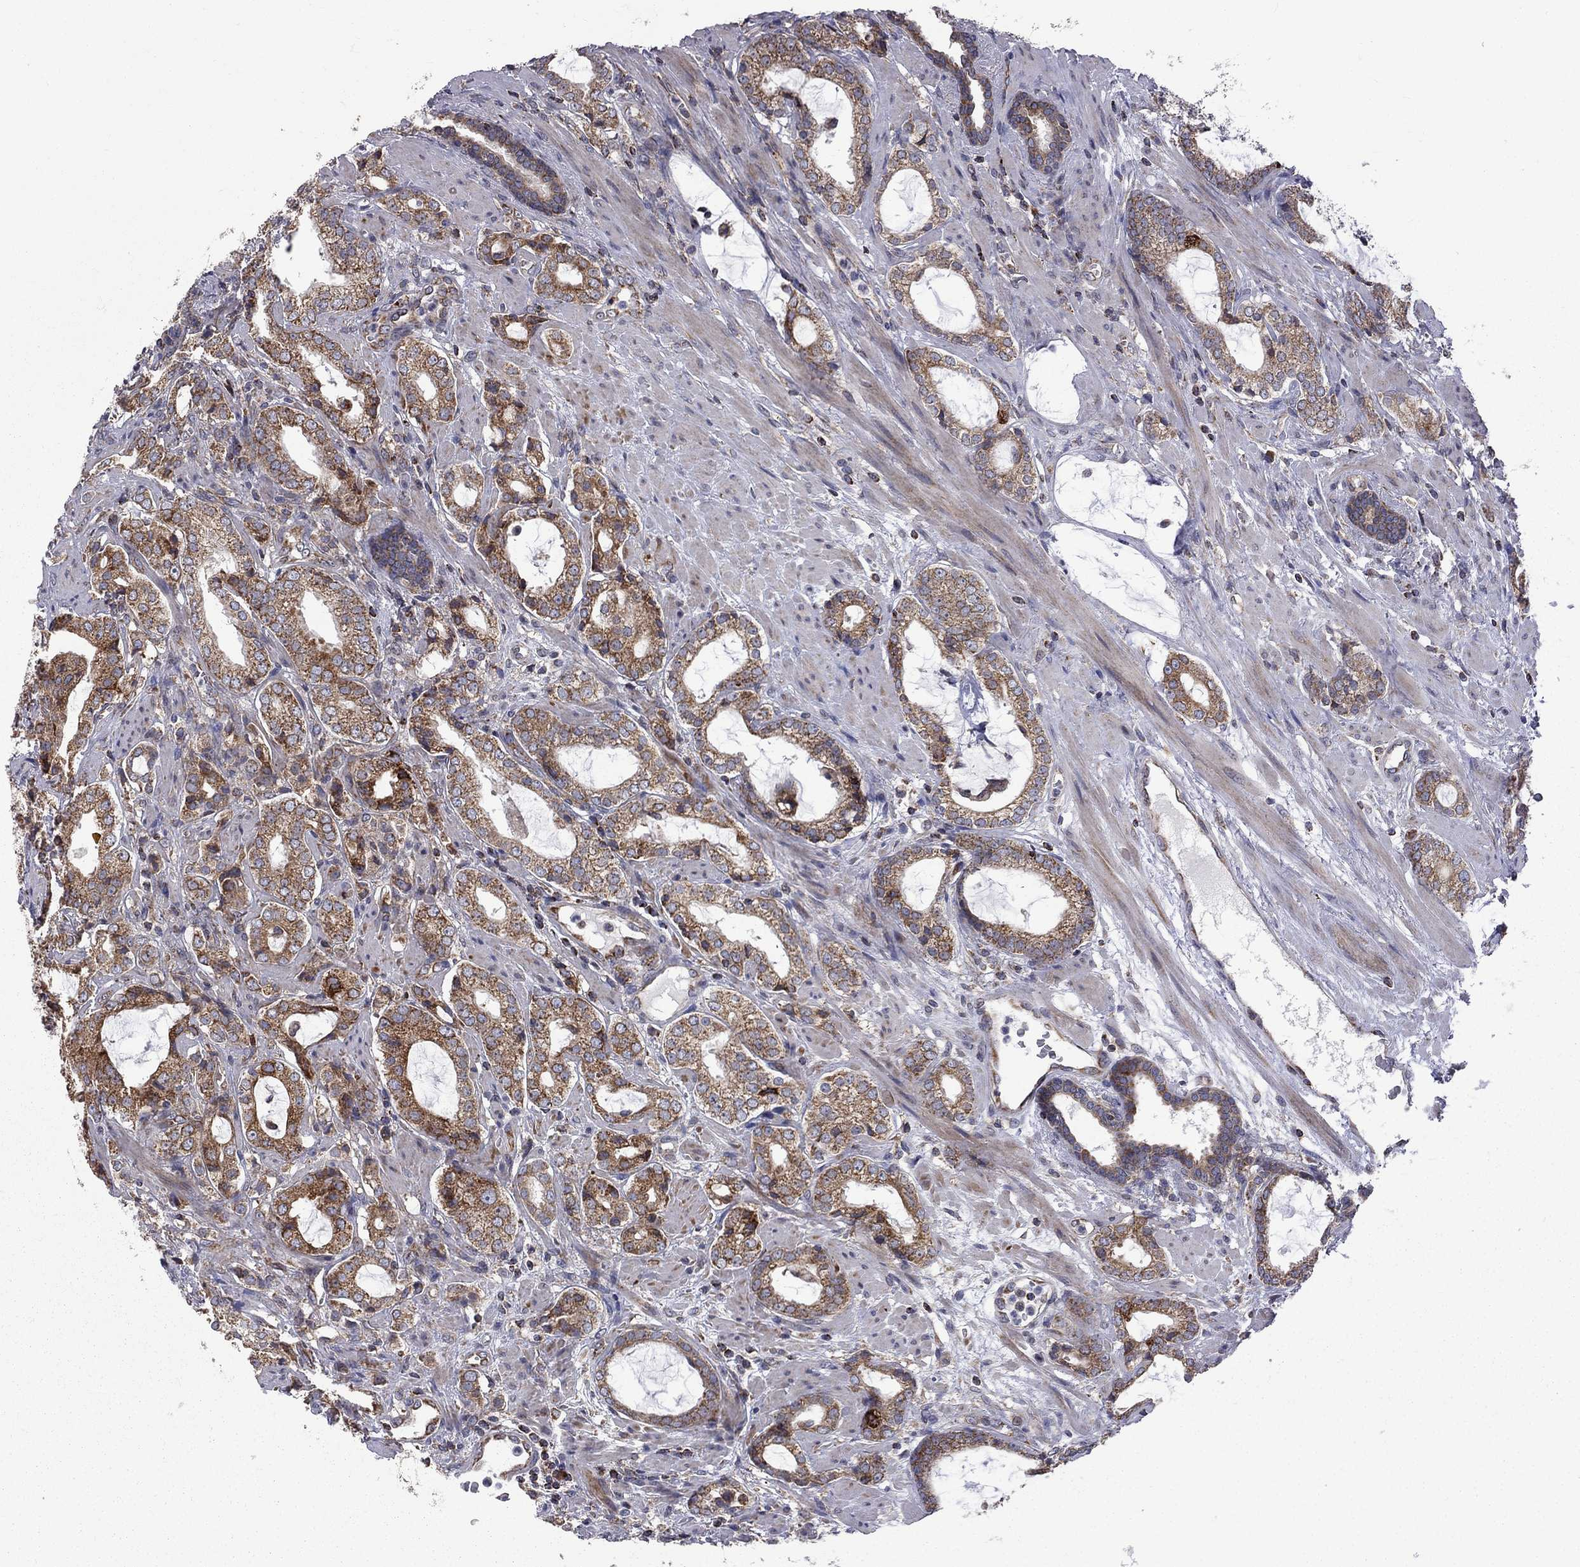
{"staining": {"intensity": "moderate", "quantity": "25%-75%", "location": "cytoplasmic/membranous"}, "tissue": "prostate cancer", "cell_type": "Tumor cells", "image_type": "cancer", "snomed": [{"axis": "morphology", "description": "Adenocarcinoma, NOS"}, {"axis": "topography", "description": "Prostate"}], "caption": "Brown immunohistochemical staining in human adenocarcinoma (prostate) shows moderate cytoplasmic/membranous expression in about 25%-75% of tumor cells.", "gene": "CLPTM1", "patient": {"sex": "male", "age": 66}}